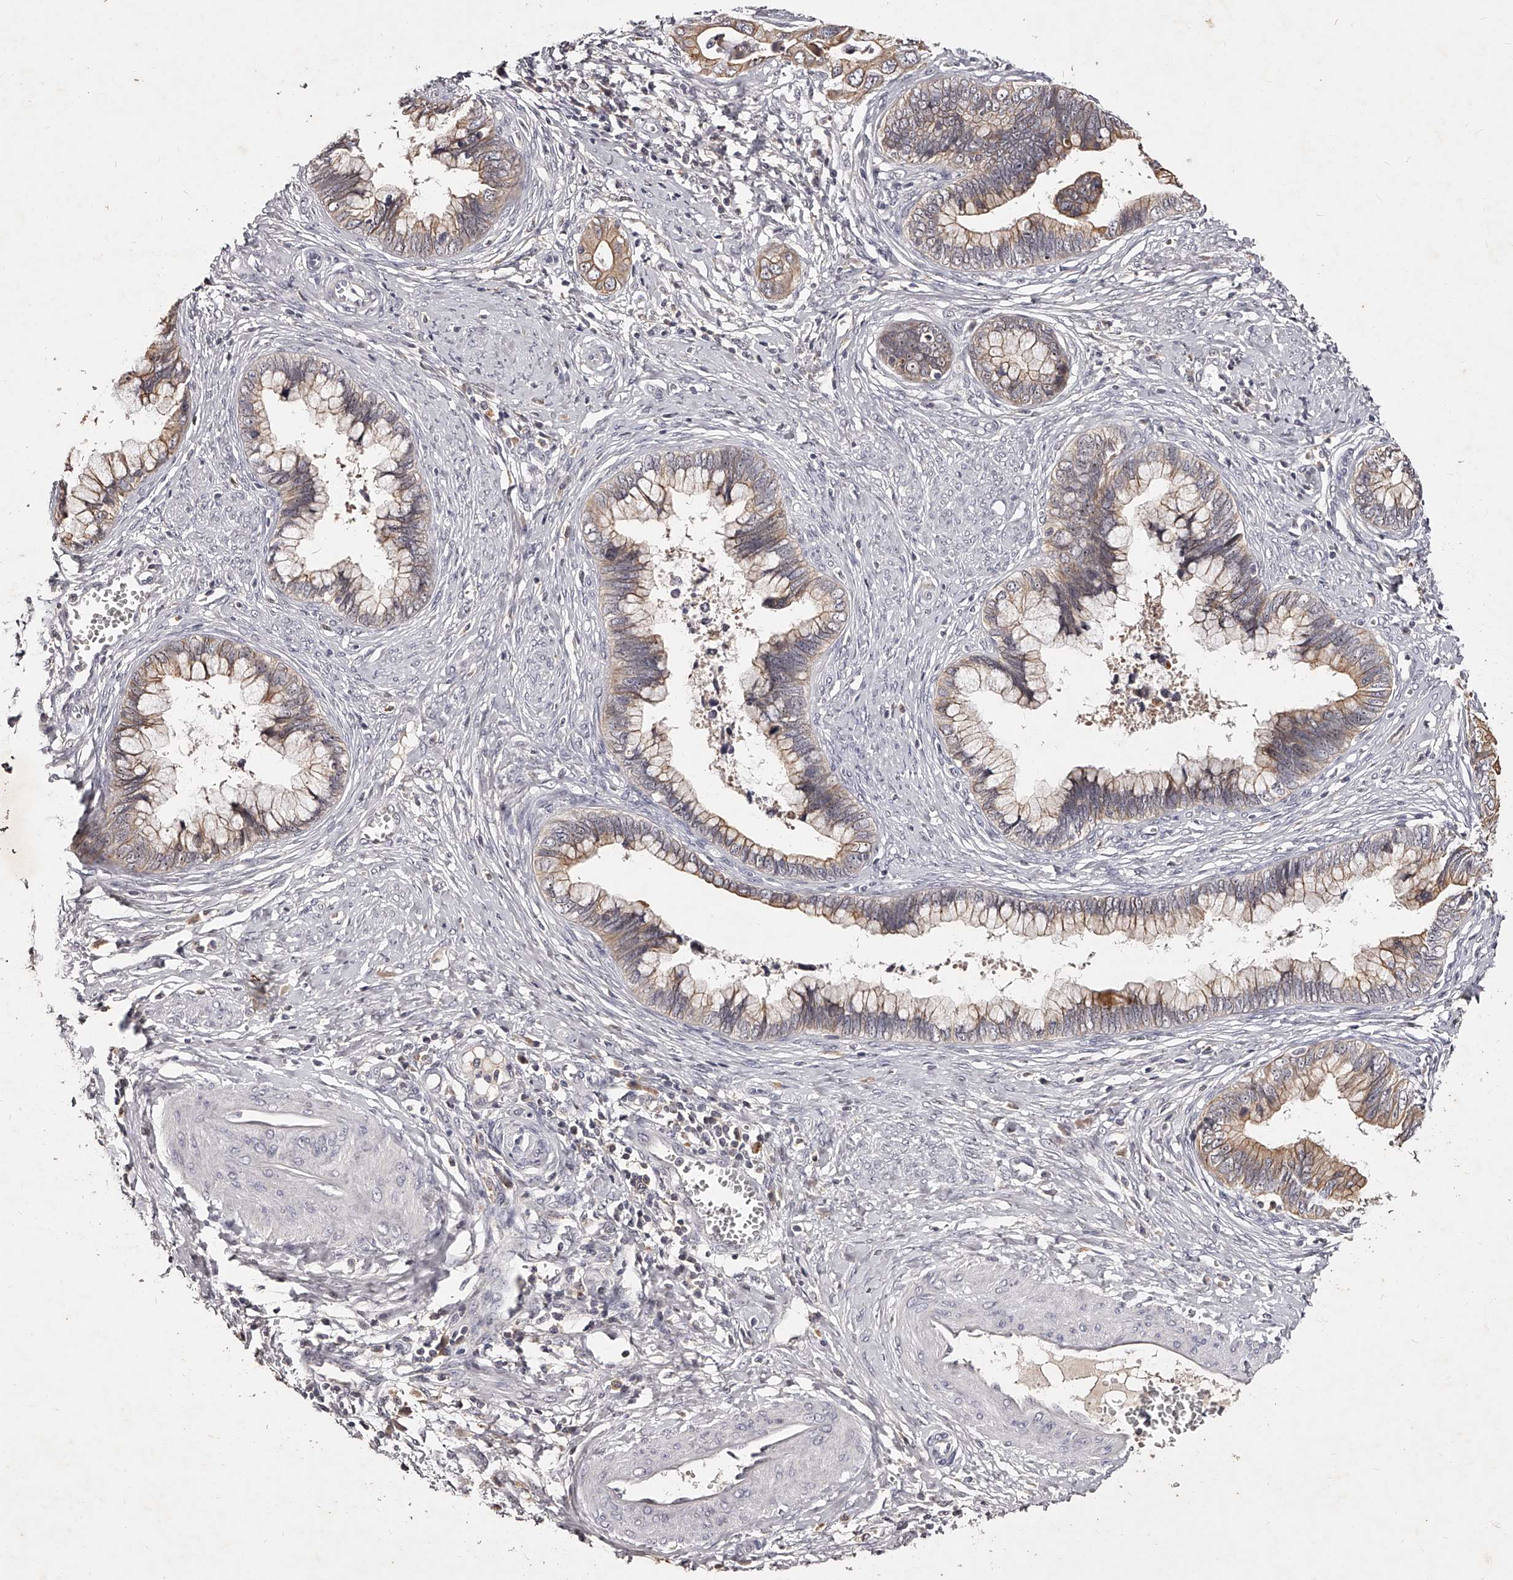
{"staining": {"intensity": "moderate", "quantity": ">75%", "location": "cytoplasmic/membranous"}, "tissue": "cervical cancer", "cell_type": "Tumor cells", "image_type": "cancer", "snomed": [{"axis": "morphology", "description": "Adenocarcinoma, NOS"}, {"axis": "topography", "description": "Cervix"}], "caption": "A brown stain shows moderate cytoplasmic/membranous positivity of a protein in adenocarcinoma (cervical) tumor cells. (brown staining indicates protein expression, while blue staining denotes nuclei).", "gene": "PHACTR1", "patient": {"sex": "female", "age": 44}}